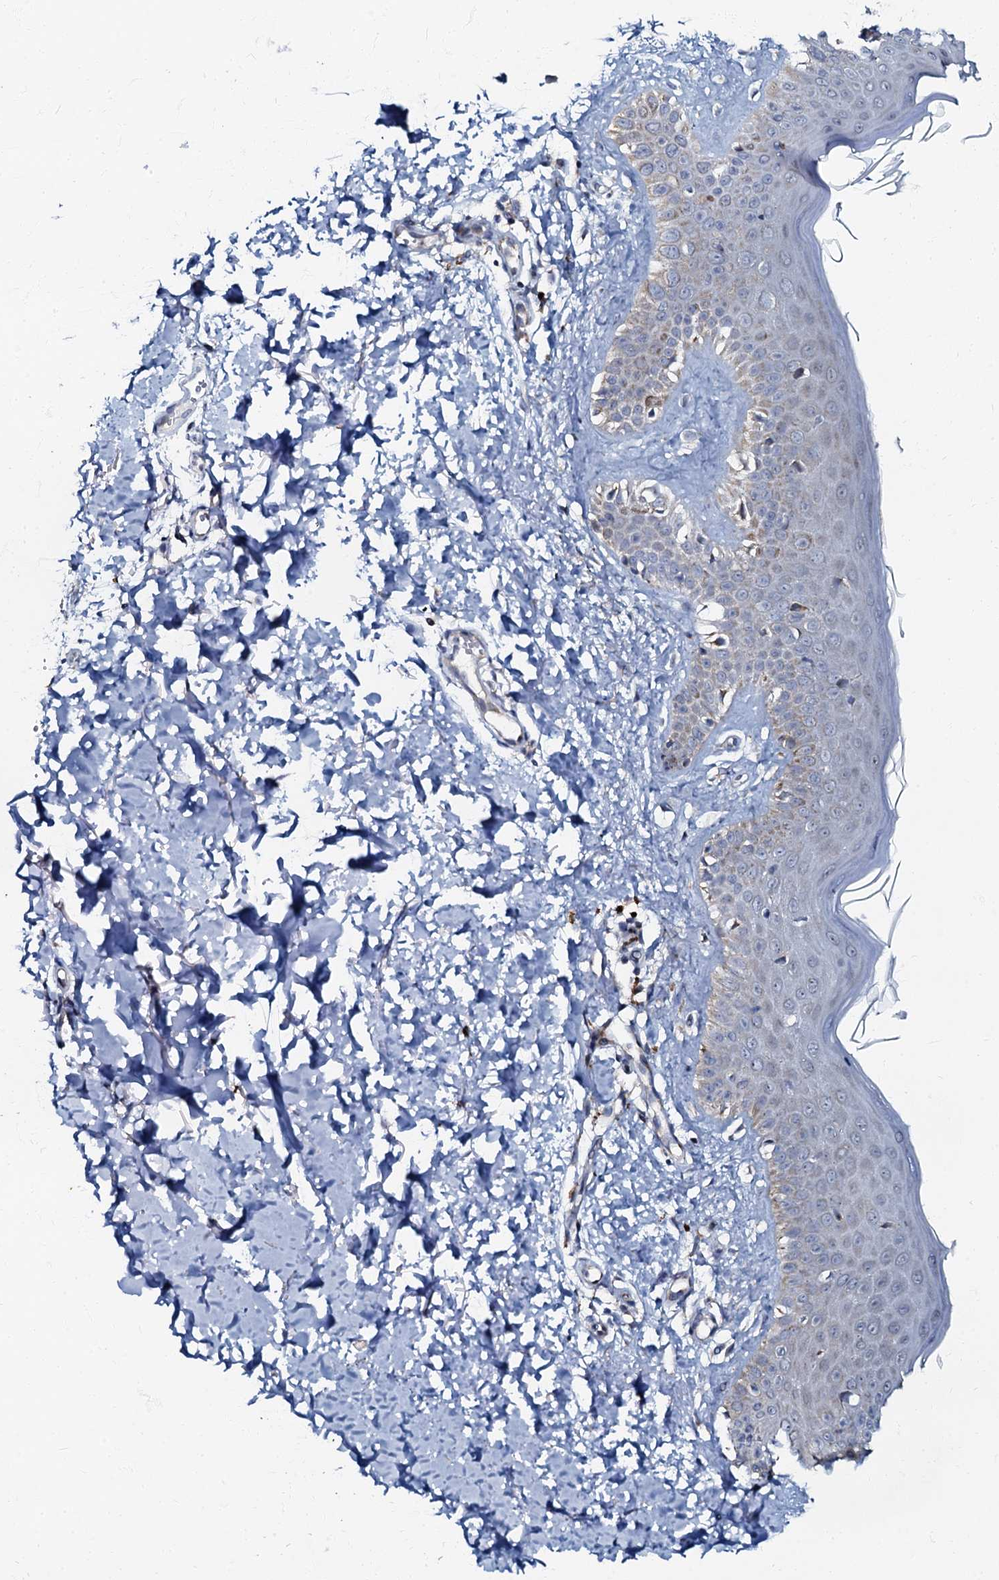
{"staining": {"intensity": "negative", "quantity": "none", "location": "none"}, "tissue": "skin", "cell_type": "Fibroblasts", "image_type": "normal", "snomed": [{"axis": "morphology", "description": "Normal tissue, NOS"}, {"axis": "topography", "description": "Skin"}], "caption": "This is a image of IHC staining of unremarkable skin, which shows no expression in fibroblasts. The staining was performed using DAB to visualize the protein expression in brown, while the nuclei were stained in blue with hematoxylin (Magnification: 20x).", "gene": "MRPL51", "patient": {"sex": "male", "age": 52}}